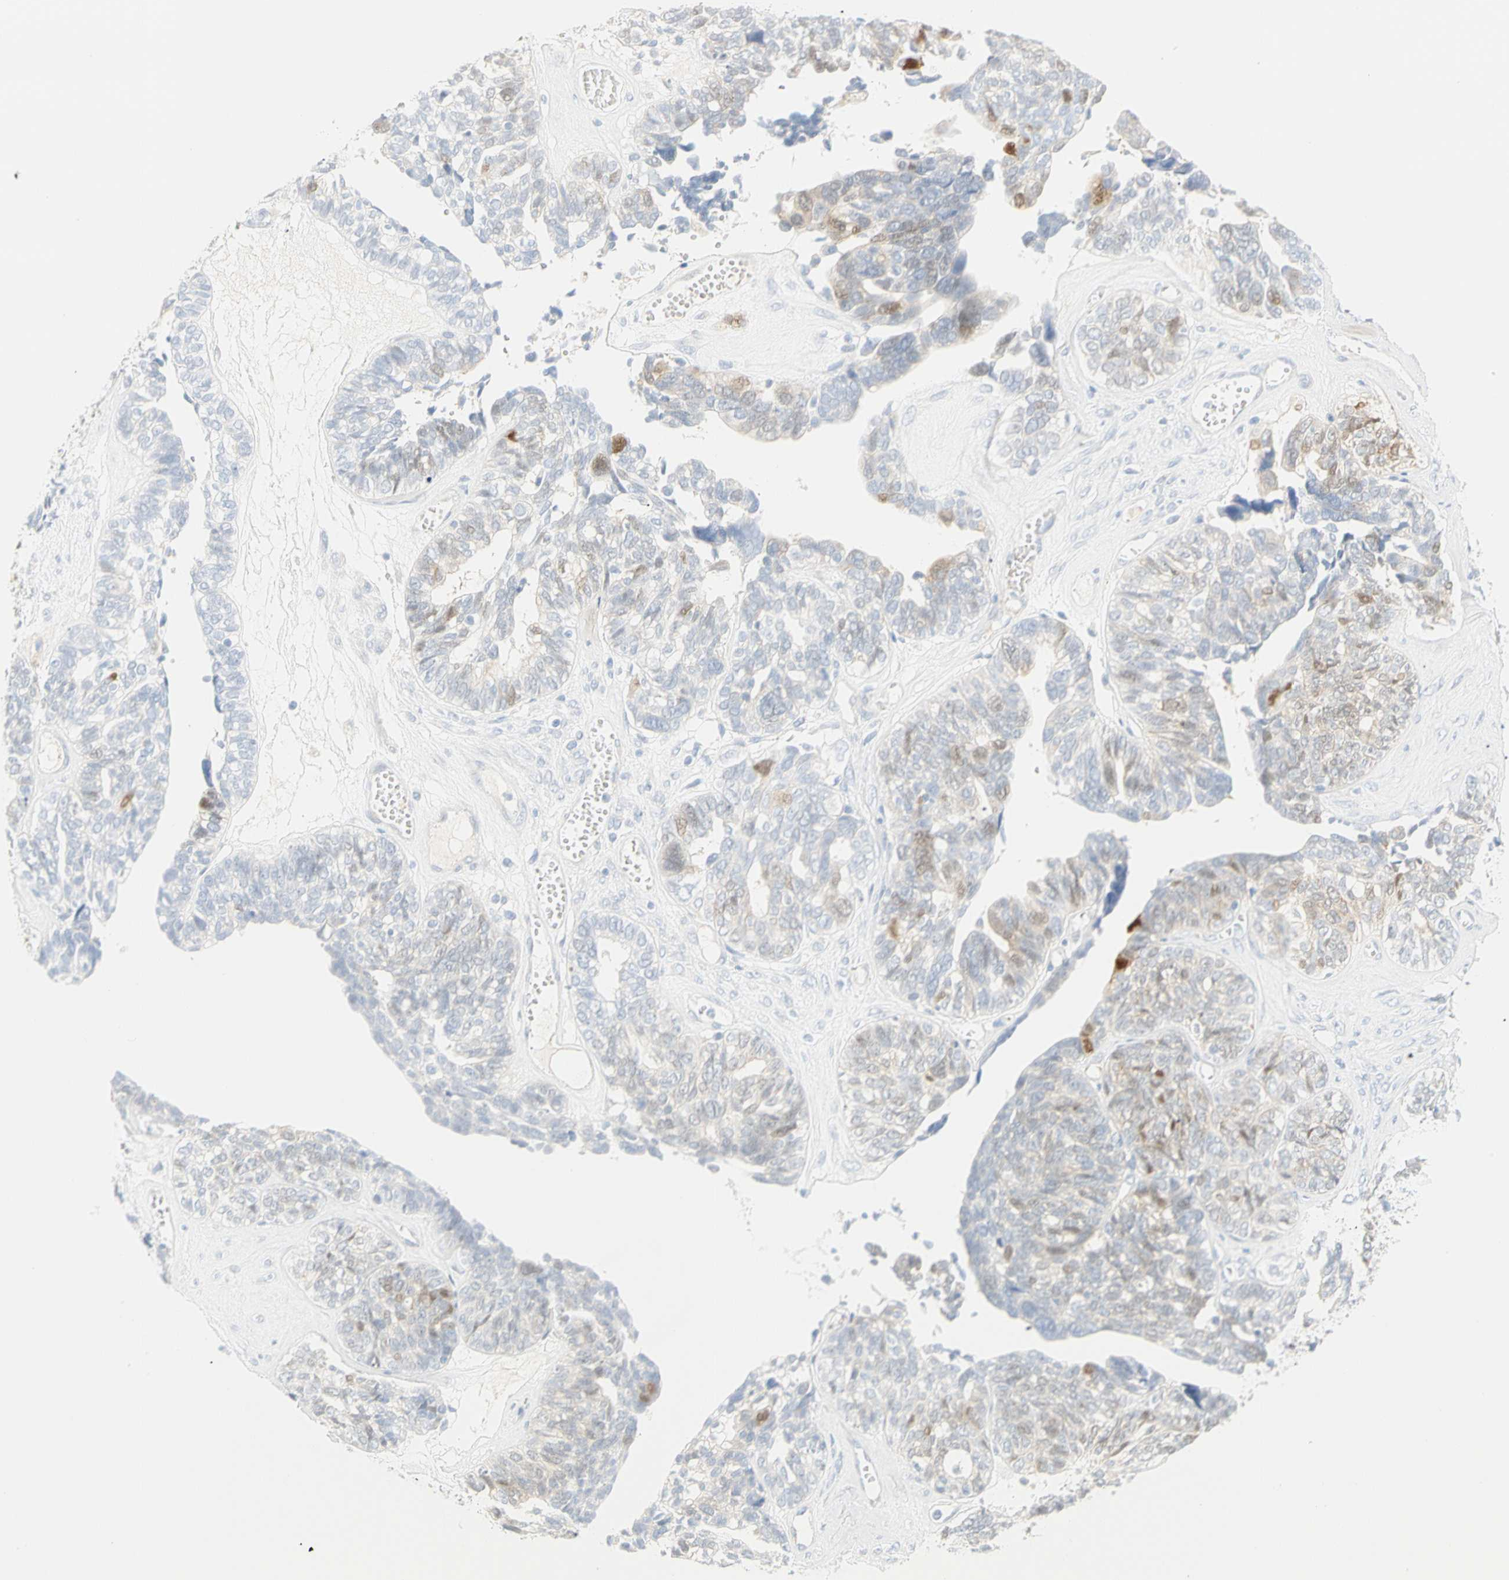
{"staining": {"intensity": "weak", "quantity": "<25%", "location": "cytoplasmic/membranous,nuclear"}, "tissue": "ovarian cancer", "cell_type": "Tumor cells", "image_type": "cancer", "snomed": [{"axis": "morphology", "description": "Cystadenocarcinoma, serous, NOS"}, {"axis": "topography", "description": "Ovary"}], "caption": "Human ovarian serous cystadenocarcinoma stained for a protein using immunohistochemistry (IHC) exhibits no staining in tumor cells.", "gene": "SELENBP1", "patient": {"sex": "female", "age": 79}}